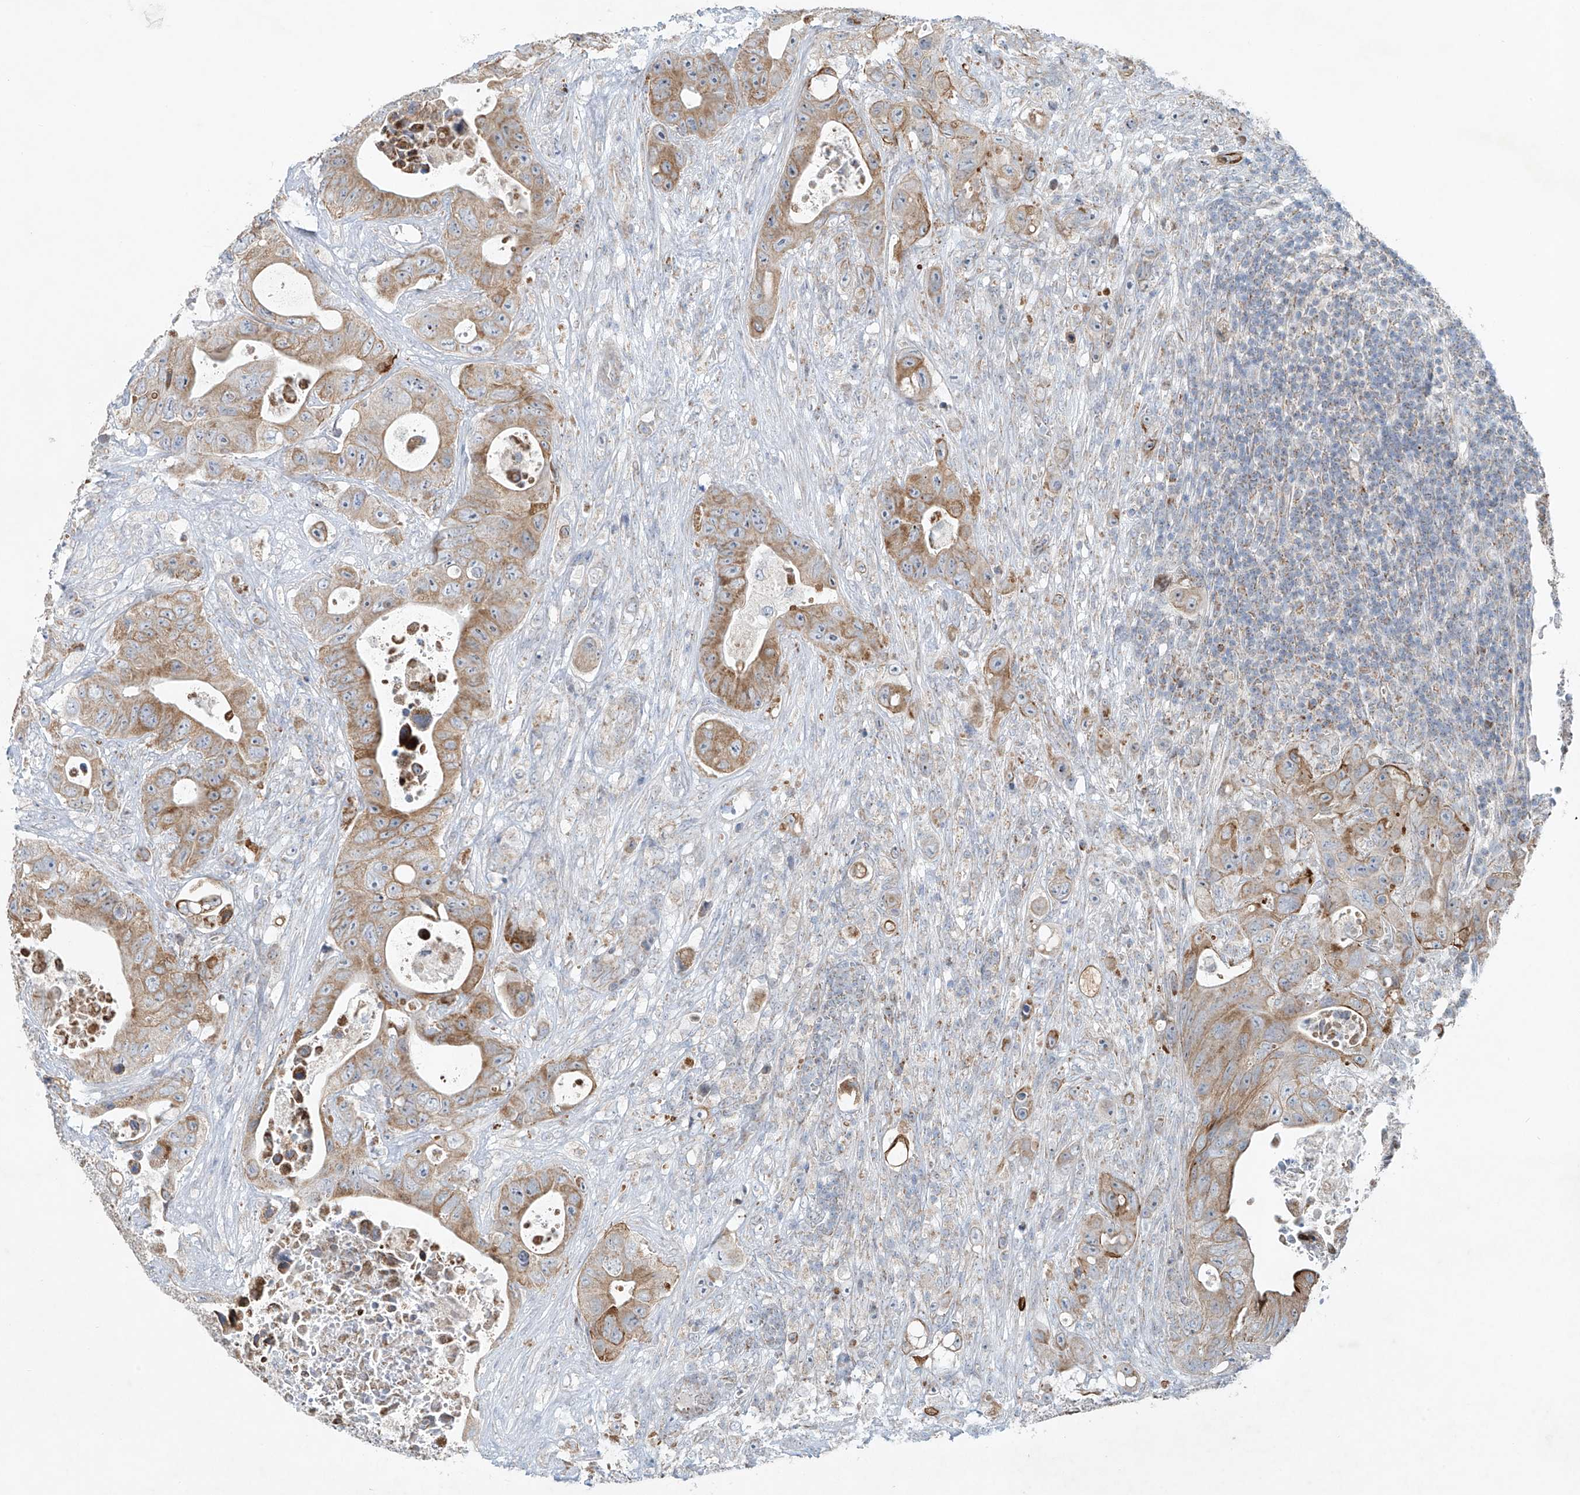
{"staining": {"intensity": "moderate", "quantity": ">75%", "location": "cytoplasmic/membranous"}, "tissue": "colorectal cancer", "cell_type": "Tumor cells", "image_type": "cancer", "snomed": [{"axis": "morphology", "description": "Adenocarcinoma, NOS"}, {"axis": "topography", "description": "Colon"}], "caption": "Adenocarcinoma (colorectal) tissue exhibits moderate cytoplasmic/membranous staining in about >75% of tumor cells", "gene": "SMDT1", "patient": {"sex": "female", "age": 46}}